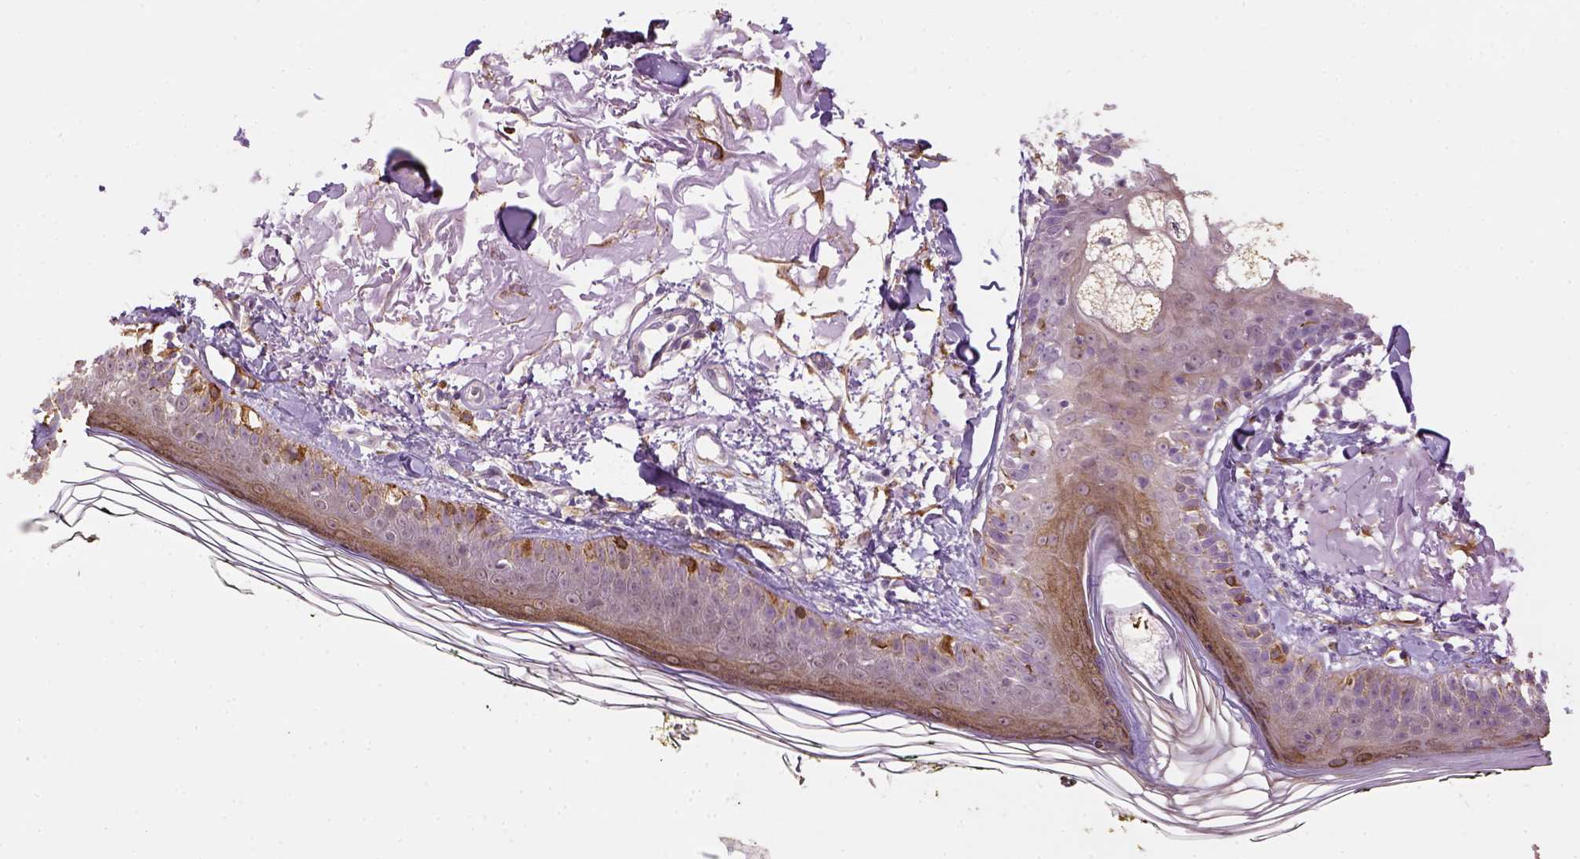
{"staining": {"intensity": "moderate", "quantity": ">75%", "location": "cytoplasmic/membranous"}, "tissue": "skin", "cell_type": "Fibroblasts", "image_type": "normal", "snomed": [{"axis": "morphology", "description": "Normal tissue, NOS"}, {"axis": "topography", "description": "Skin"}], "caption": "Brown immunohistochemical staining in benign skin exhibits moderate cytoplasmic/membranous staining in approximately >75% of fibroblasts.", "gene": "CACNB1", "patient": {"sex": "male", "age": 76}}